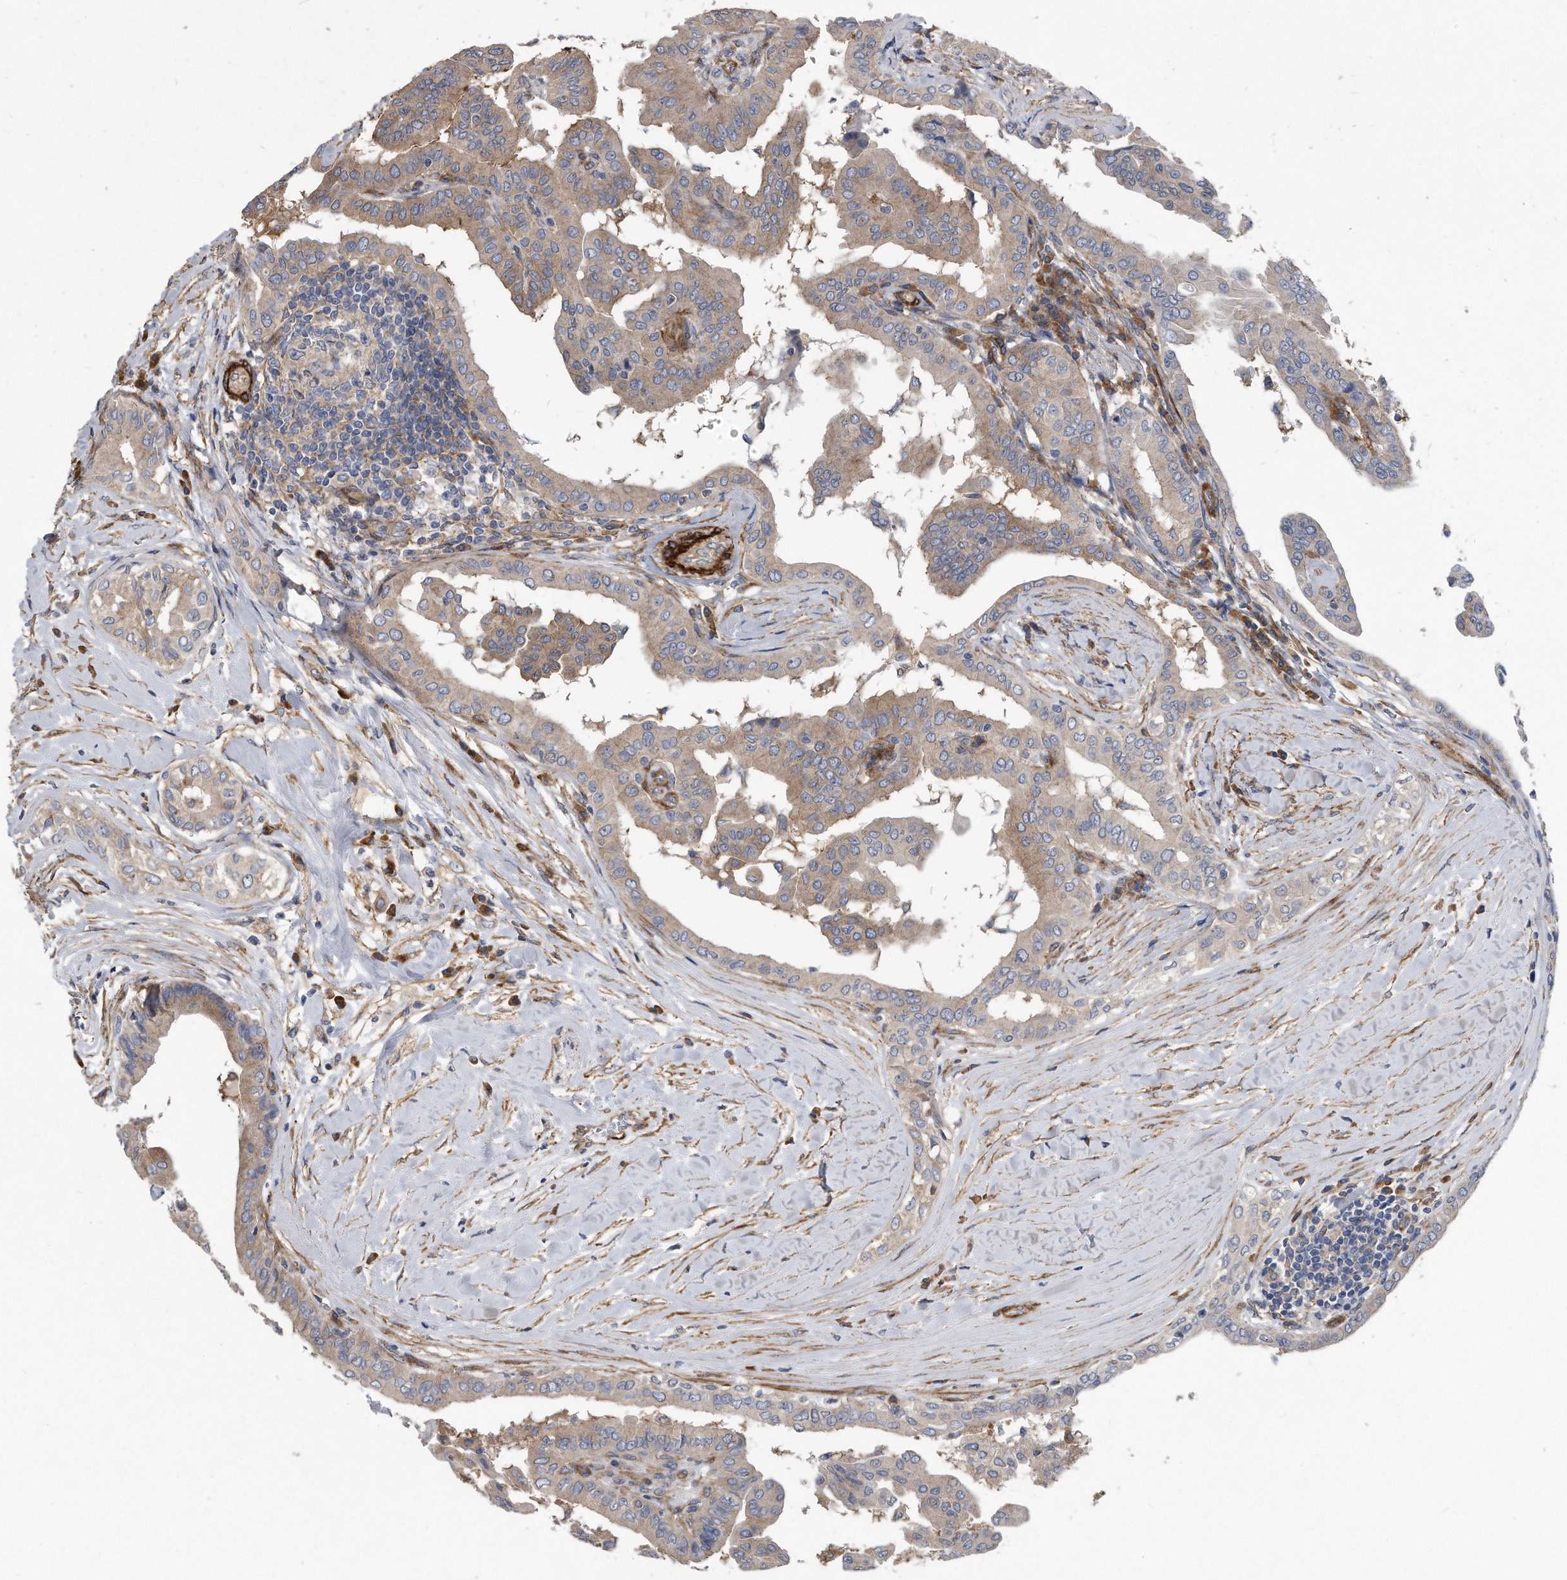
{"staining": {"intensity": "weak", "quantity": "25%-75%", "location": "cytoplasmic/membranous"}, "tissue": "thyroid cancer", "cell_type": "Tumor cells", "image_type": "cancer", "snomed": [{"axis": "morphology", "description": "Papillary adenocarcinoma, NOS"}, {"axis": "topography", "description": "Thyroid gland"}], "caption": "This is a histology image of IHC staining of thyroid papillary adenocarcinoma, which shows weak staining in the cytoplasmic/membranous of tumor cells.", "gene": "EIF2B4", "patient": {"sex": "male", "age": 33}}